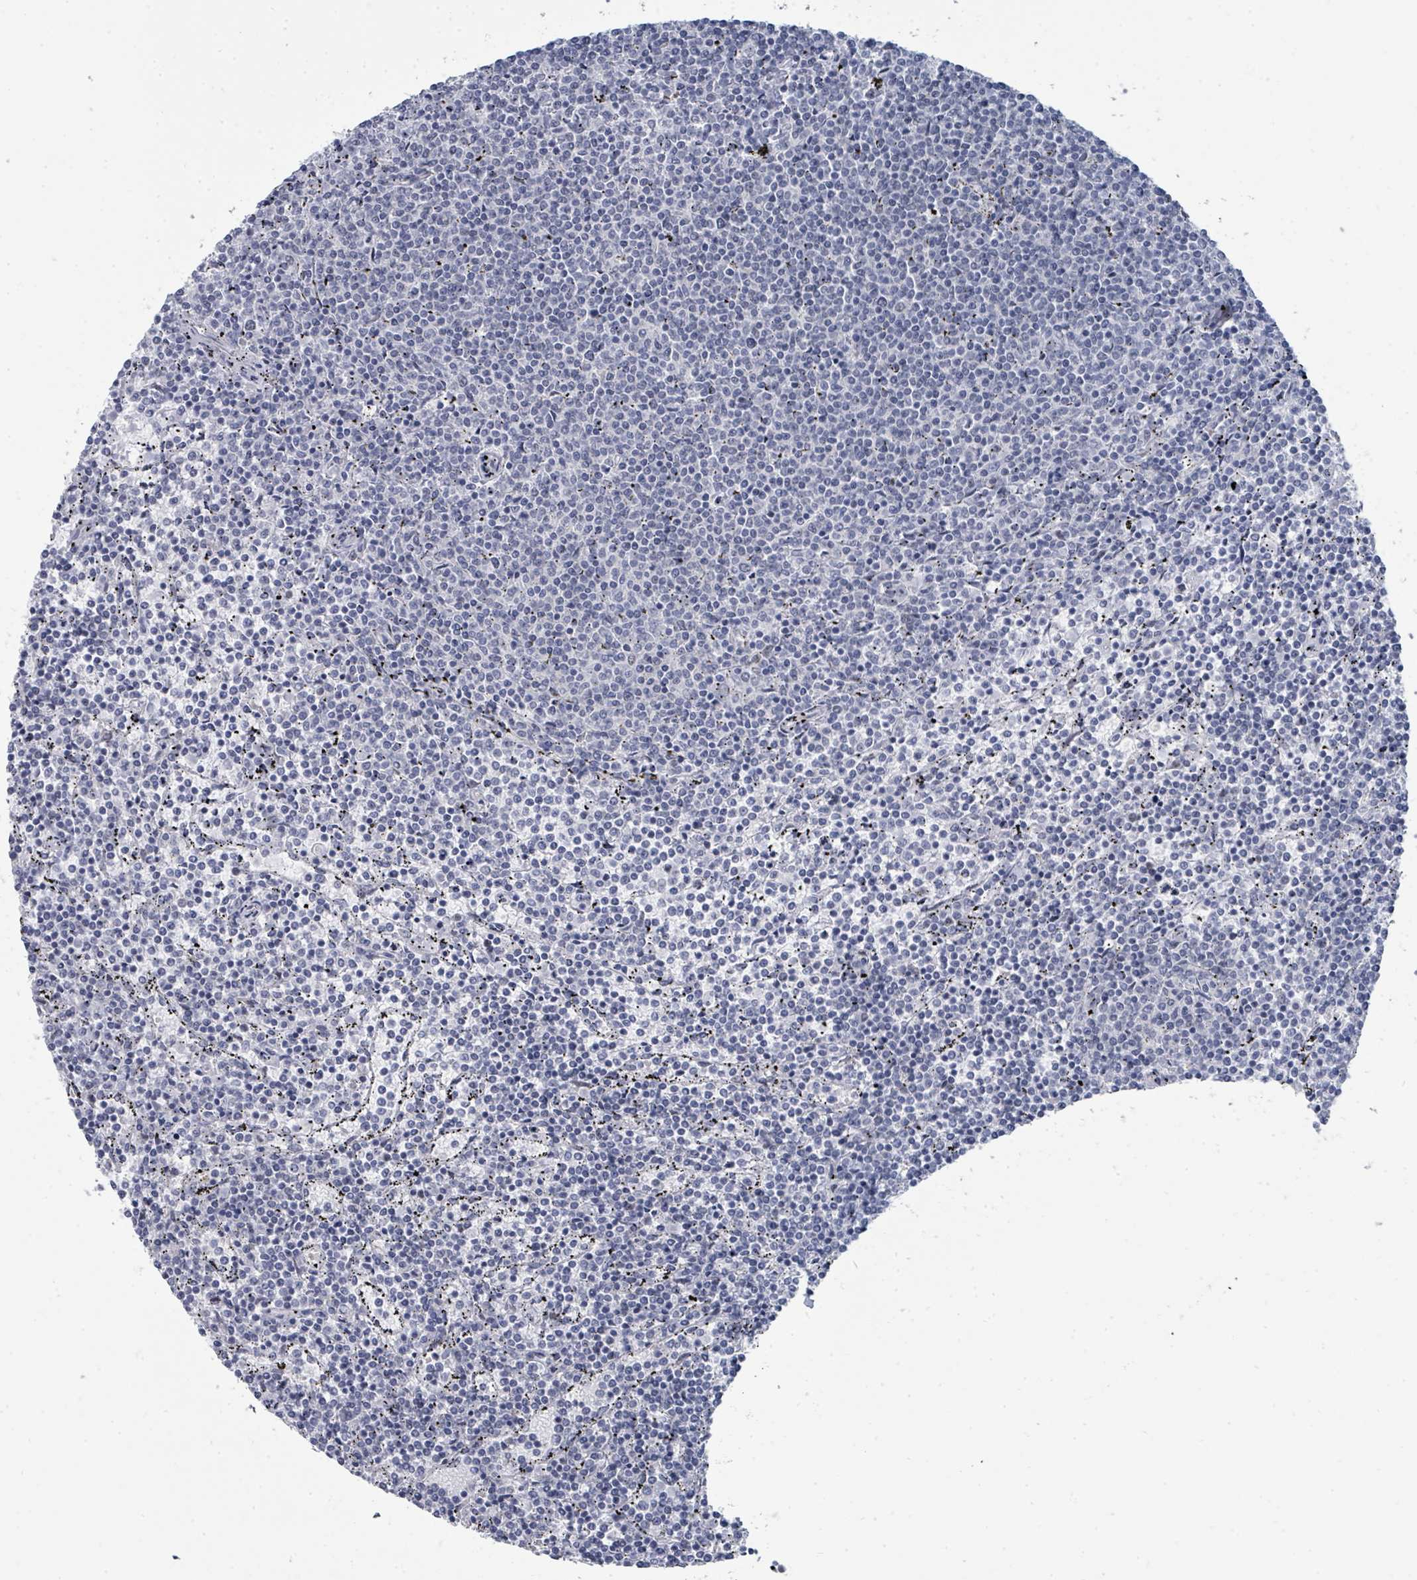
{"staining": {"intensity": "negative", "quantity": "none", "location": "none"}, "tissue": "lymphoma", "cell_type": "Tumor cells", "image_type": "cancer", "snomed": [{"axis": "morphology", "description": "Malignant lymphoma, non-Hodgkin's type, Low grade"}, {"axis": "topography", "description": "Spleen"}], "caption": "Immunohistochemical staining of malignant lymphoma, non-Hodgkin's type (low-grade) demonstrates no significant staining in tumor cells.", "gene": "CT45A5", "patient": {"sex": "female", "age": 50}}